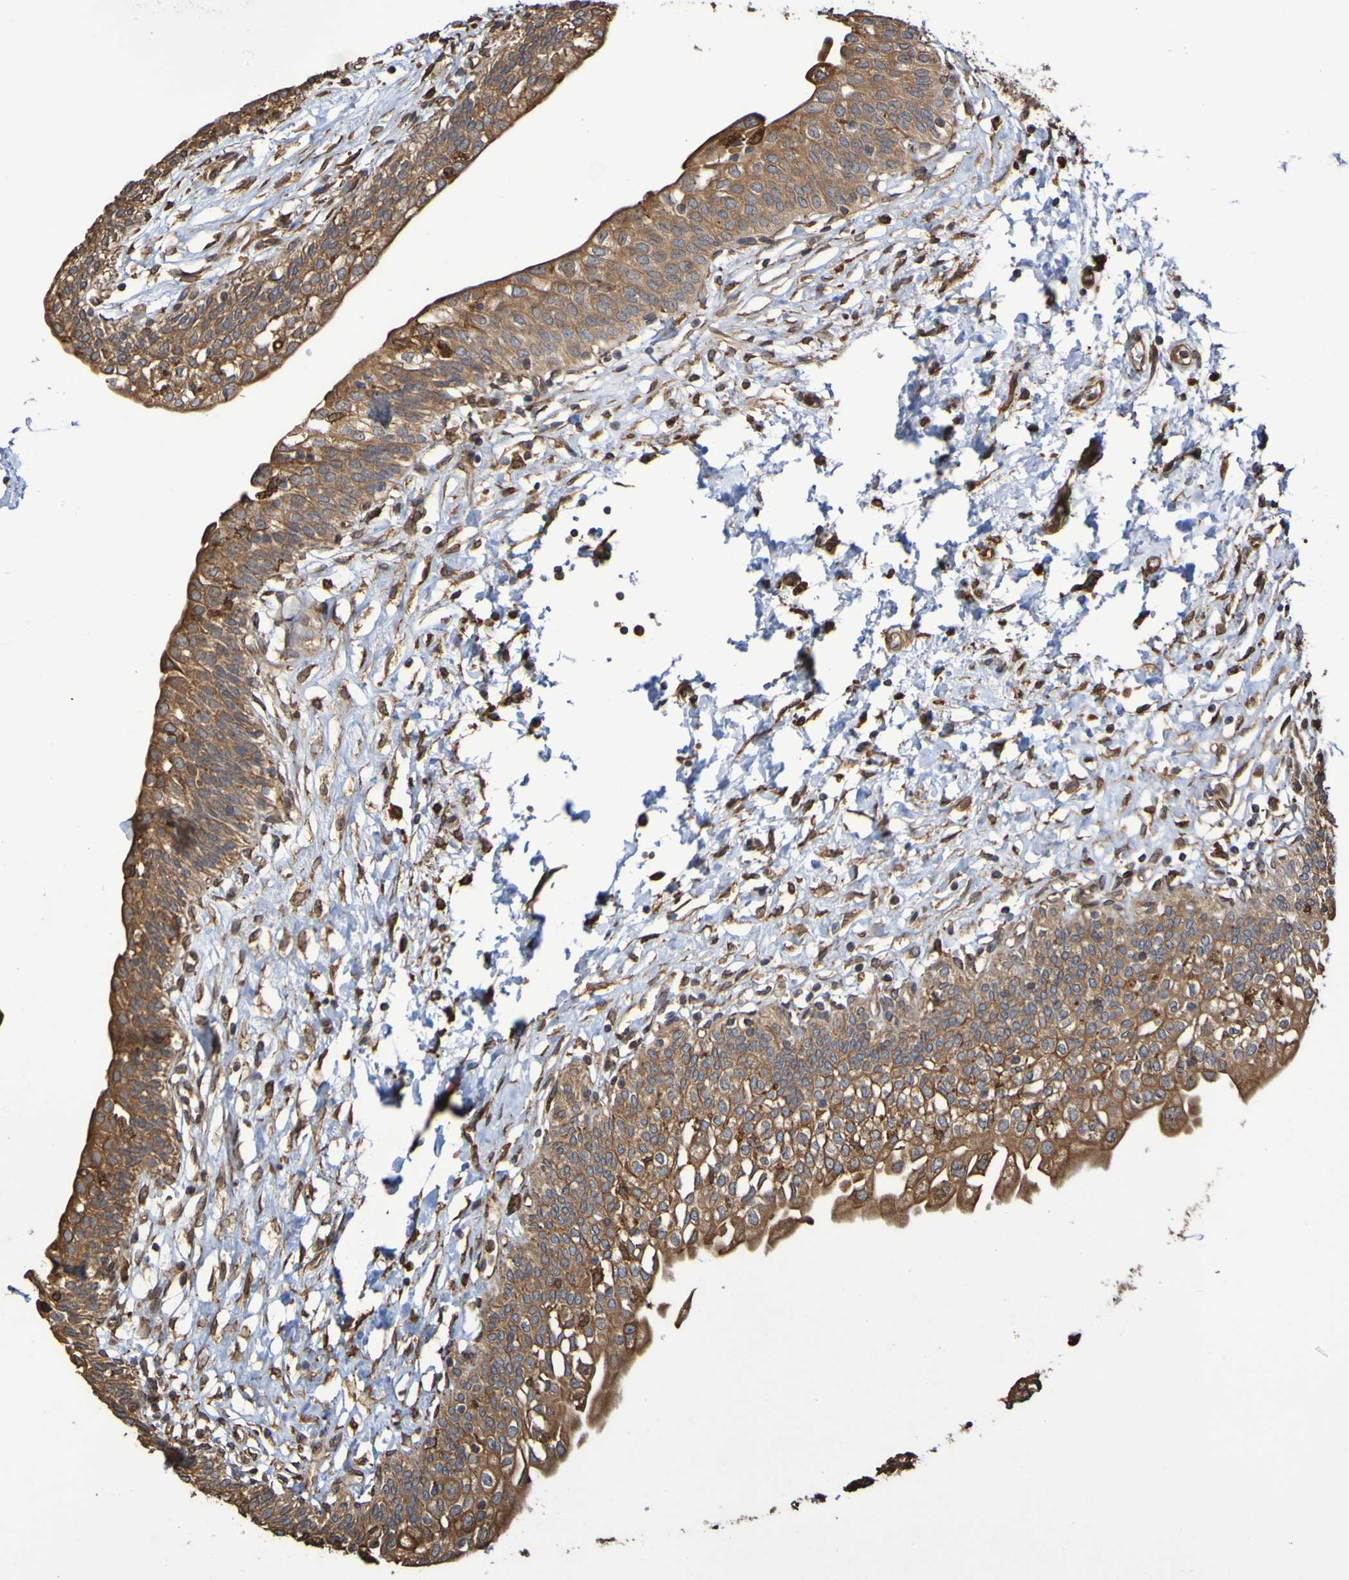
{"staining": {"intensity": "strong", "quantity": ">75%", "location": "cytoplasmic/membranous"}, "tissue": "urinary bladder", "cell_type": "Urothelial cells", "image_type": "normal", "snomed": [{"axis": "morphology", "description": "Normal tissue, NOS"}, {"axis": "topography", "description": "Urinary bladder"}], "caption": "Protein analysis of unremarkable urinary bladder exhibits strong cytoplasmic/membranous staining in approximately >75% of urothelial cells. Nuclei are stained in blue.", "gene": "RAB11A", "patient": {"sex": "male", "age": 55}}